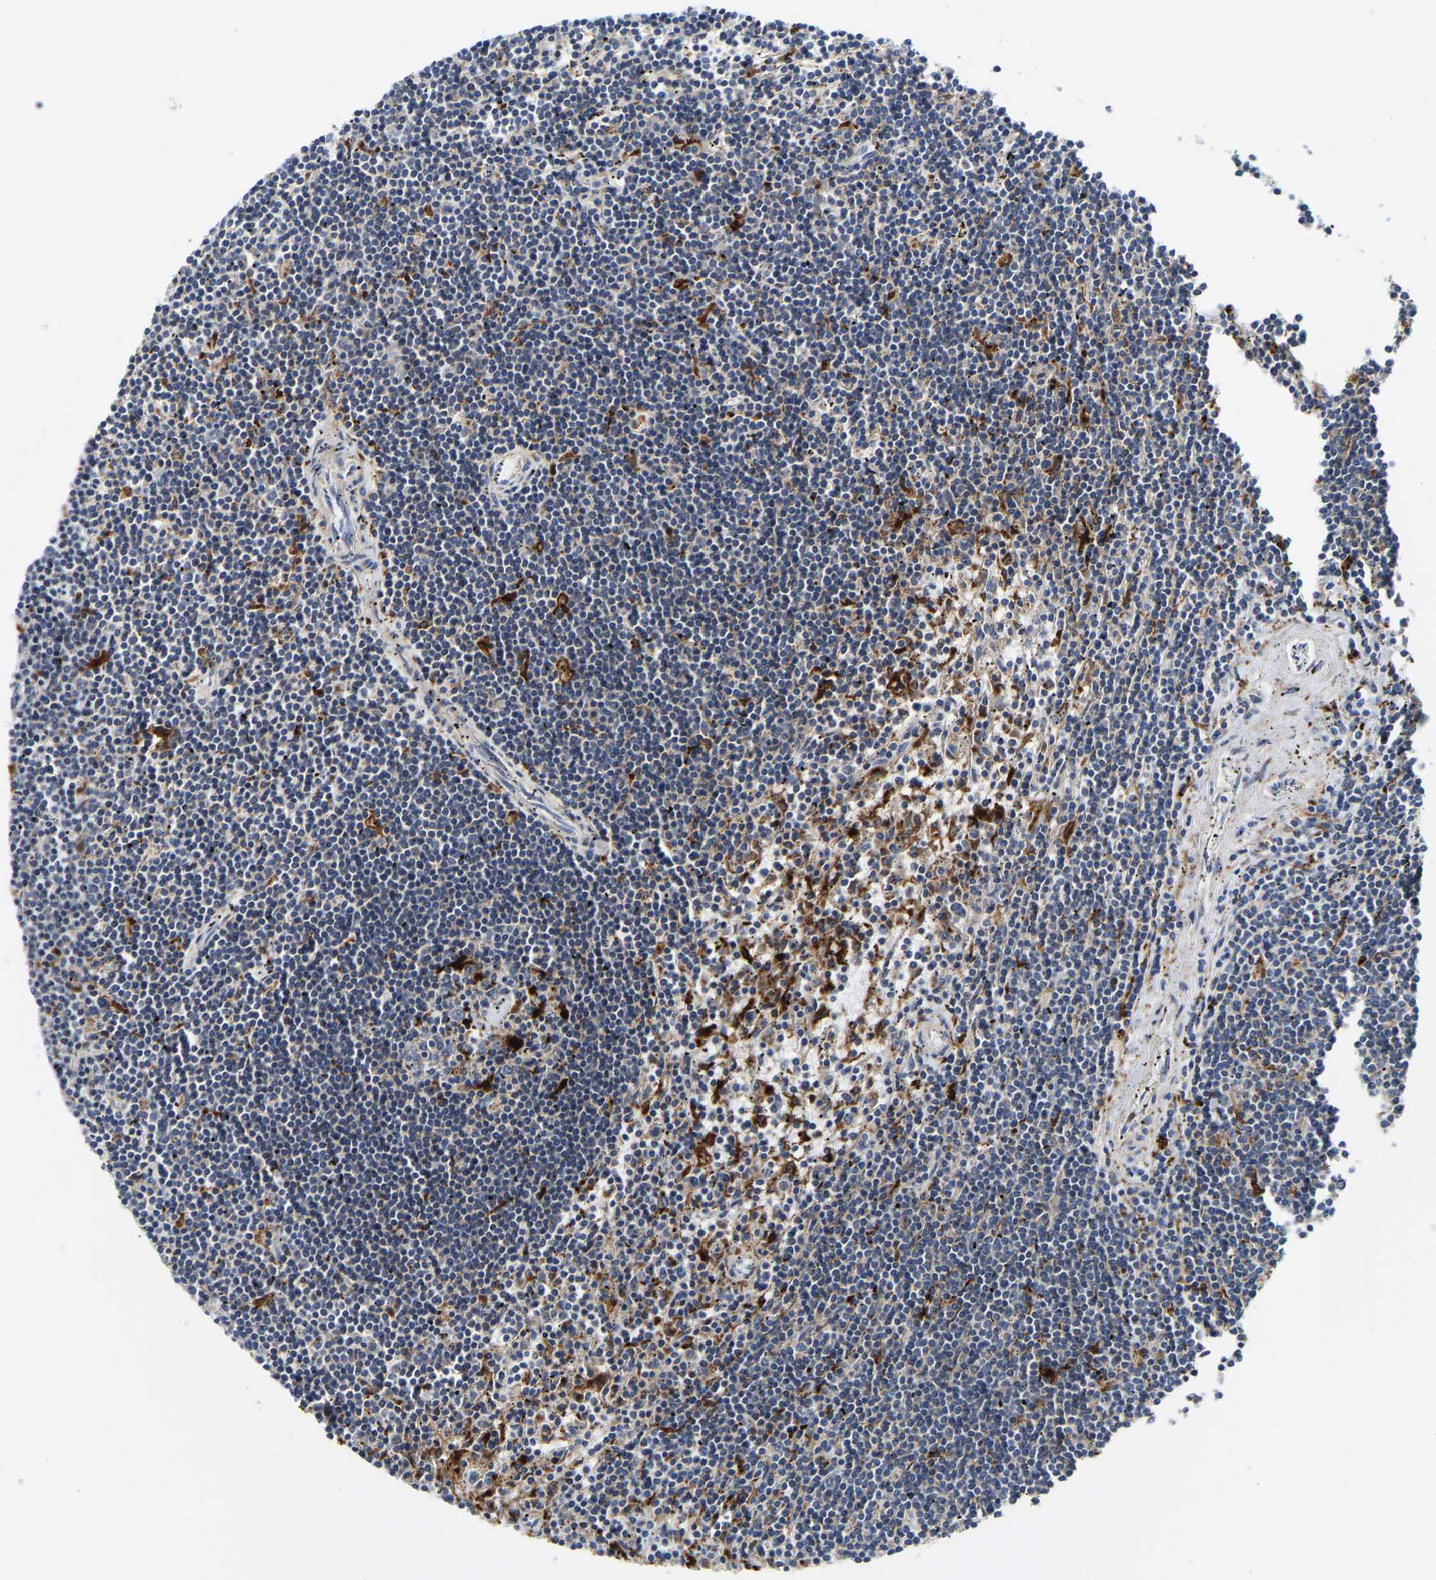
{"staining": {"intensity": "weak", "quantity": "25%-75%", "location": "cytoplasmic/membranous"}, "tissue": "lymphoma", "cell_type": "Tumor cells", "image_type": "cancer", "snomed": [{"axis": "morphology", "description": "Malignant lymphoma, non-Hodgkin's type, Low grade"}, {"axis": "topography", "description": "Spleen"}], "caption": "Protein expression analysis of human lymphoma reveals weak cytoplasmic/membranous positivity in about 25%-75% of tumor cells.", "gene": "ATP6V1E1", "patient": {"sex": "male", "age": 76}}